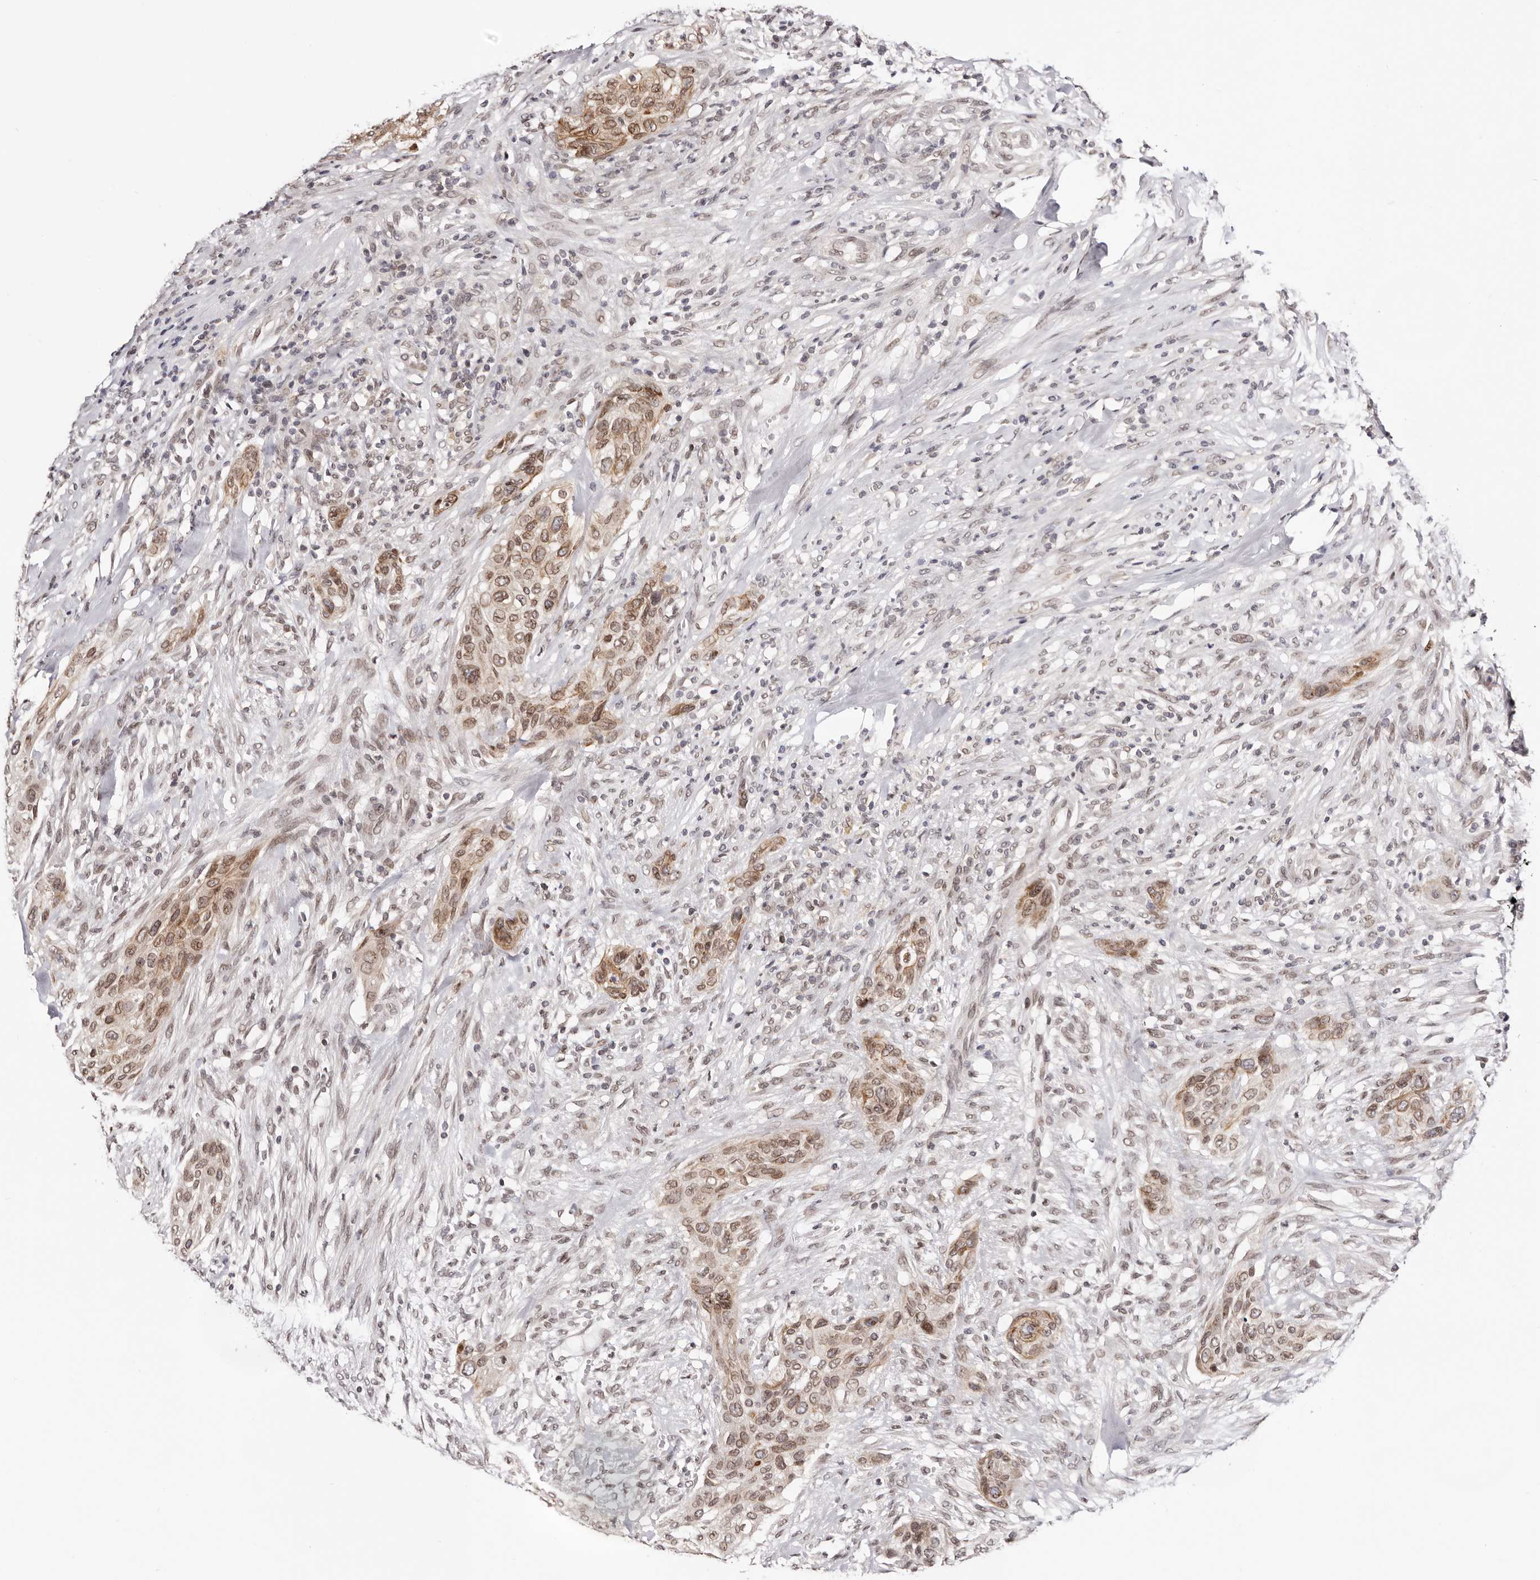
{"staining": {"intensity": "moderate", "quantity": ">75%", "location": "cytoplasmic/membranous,nuclear"}, "tissue": "urothelial cancer", "cell_type": "Tumor cells", "image_type": "cancer", "snomed": [{"axis": "morphology", "description": "Urothelial carcinoma, High grade"}, {"axis": "topography", "description": "Urinary bladder"}], "caption": "There is medium levels of moderate cytoplasmic/membranous and nuclear expression in tumor cells of urothelial cancer, as demonstrated by immunohistochemical staining (brown color).", "gene": "NUP153", "patient": {"sex": "male", "age": 35}}